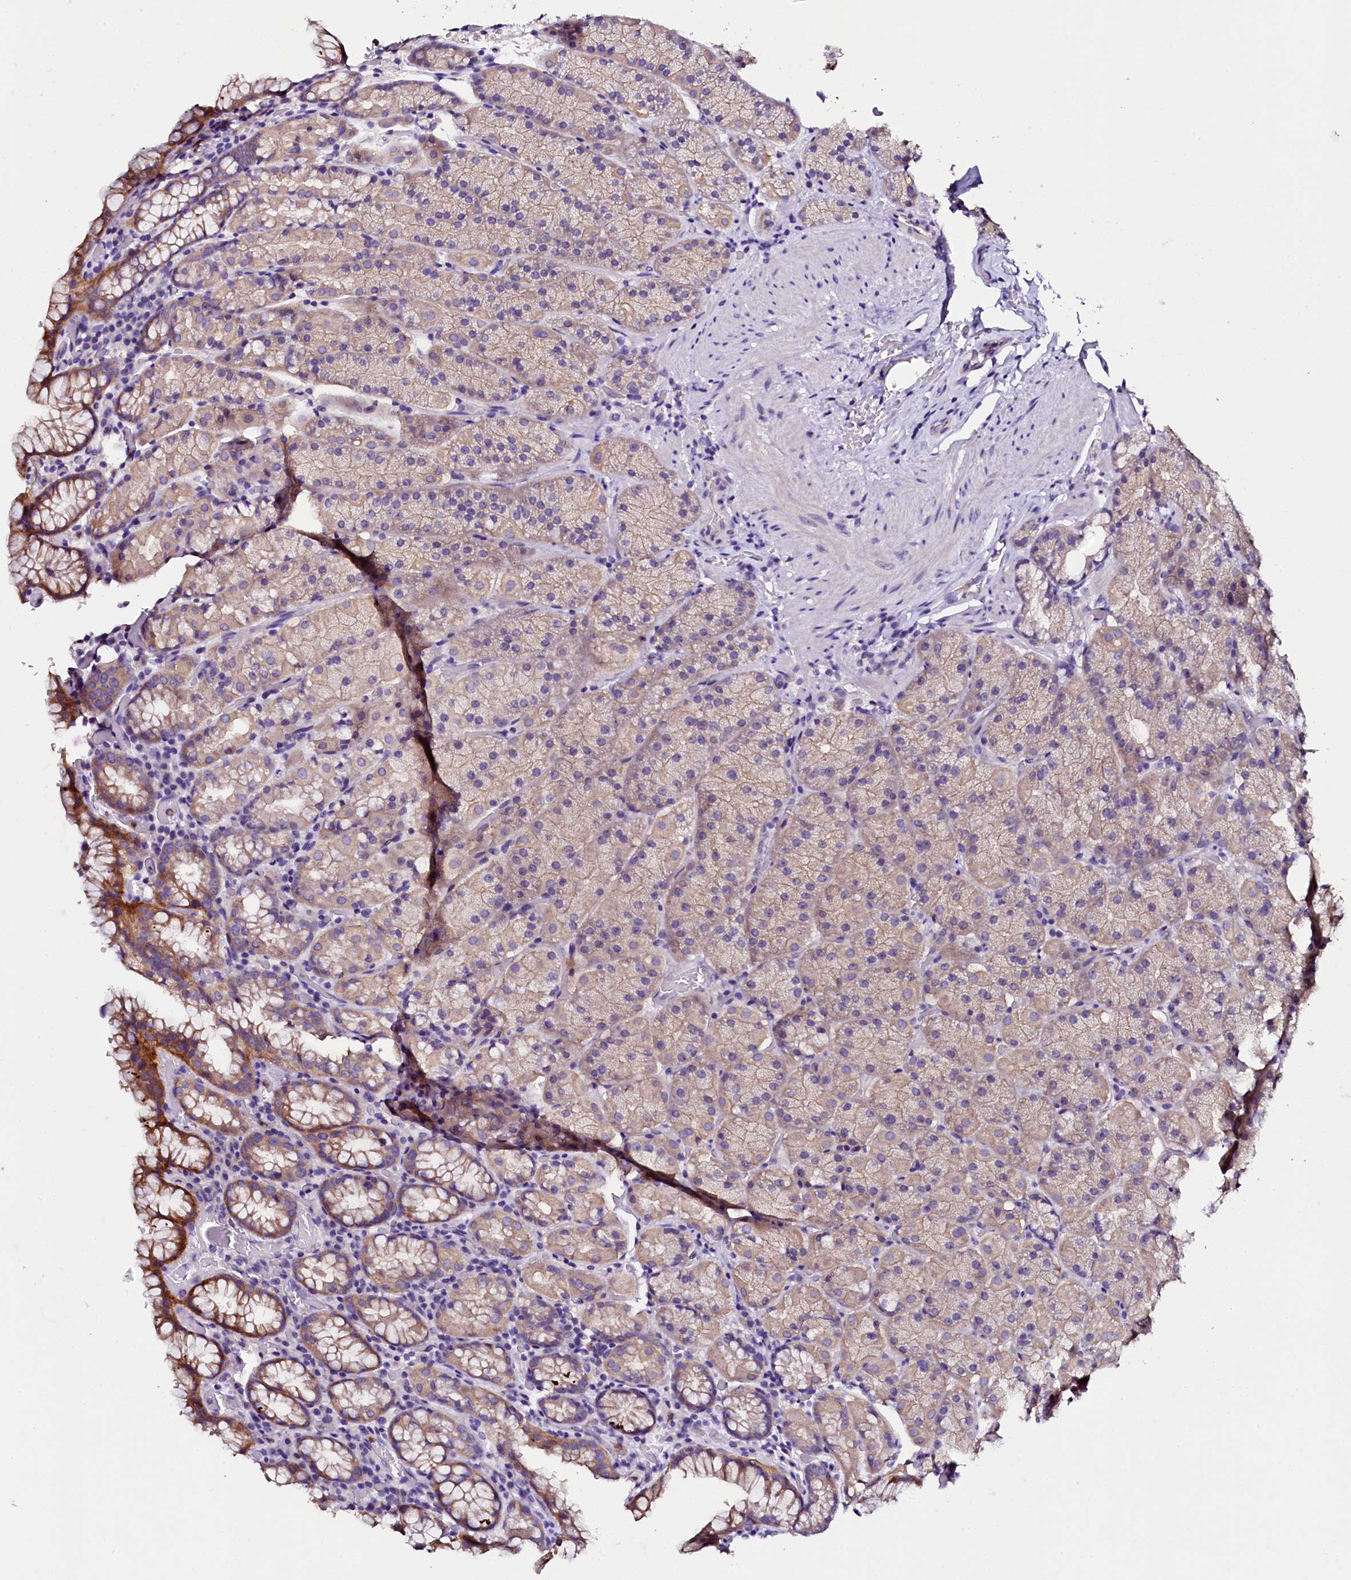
{"staining": {"intensity": "moderate", "quantity": "25%-75%", "location": "cytoplasmic/membranous"}, "tissue": "stomach", "cell_type": "Glandular cells", "image_type": "normal", "snomed": [{"axis": "morphology", "description": "Normal tissue, NOS"}, {"axis": "topography", "description": "Stomach, upper"}, {"axis": "topography", "description": "Stomach, lower"}], "caption": "Protein staining of unremarkable stomach shows moderate cytoplasmic/membranous staining in approximately 25%-75% of glandular cells. The staining was performed using DAB (3,3'-diaminobenzidine) to visualize the protein expression in brown, while the nuclei were stained in blue with hematoxylin (Magnification: 20x).", "gene": "NAA16", "patient": {"sex": "male", "age": 80}}